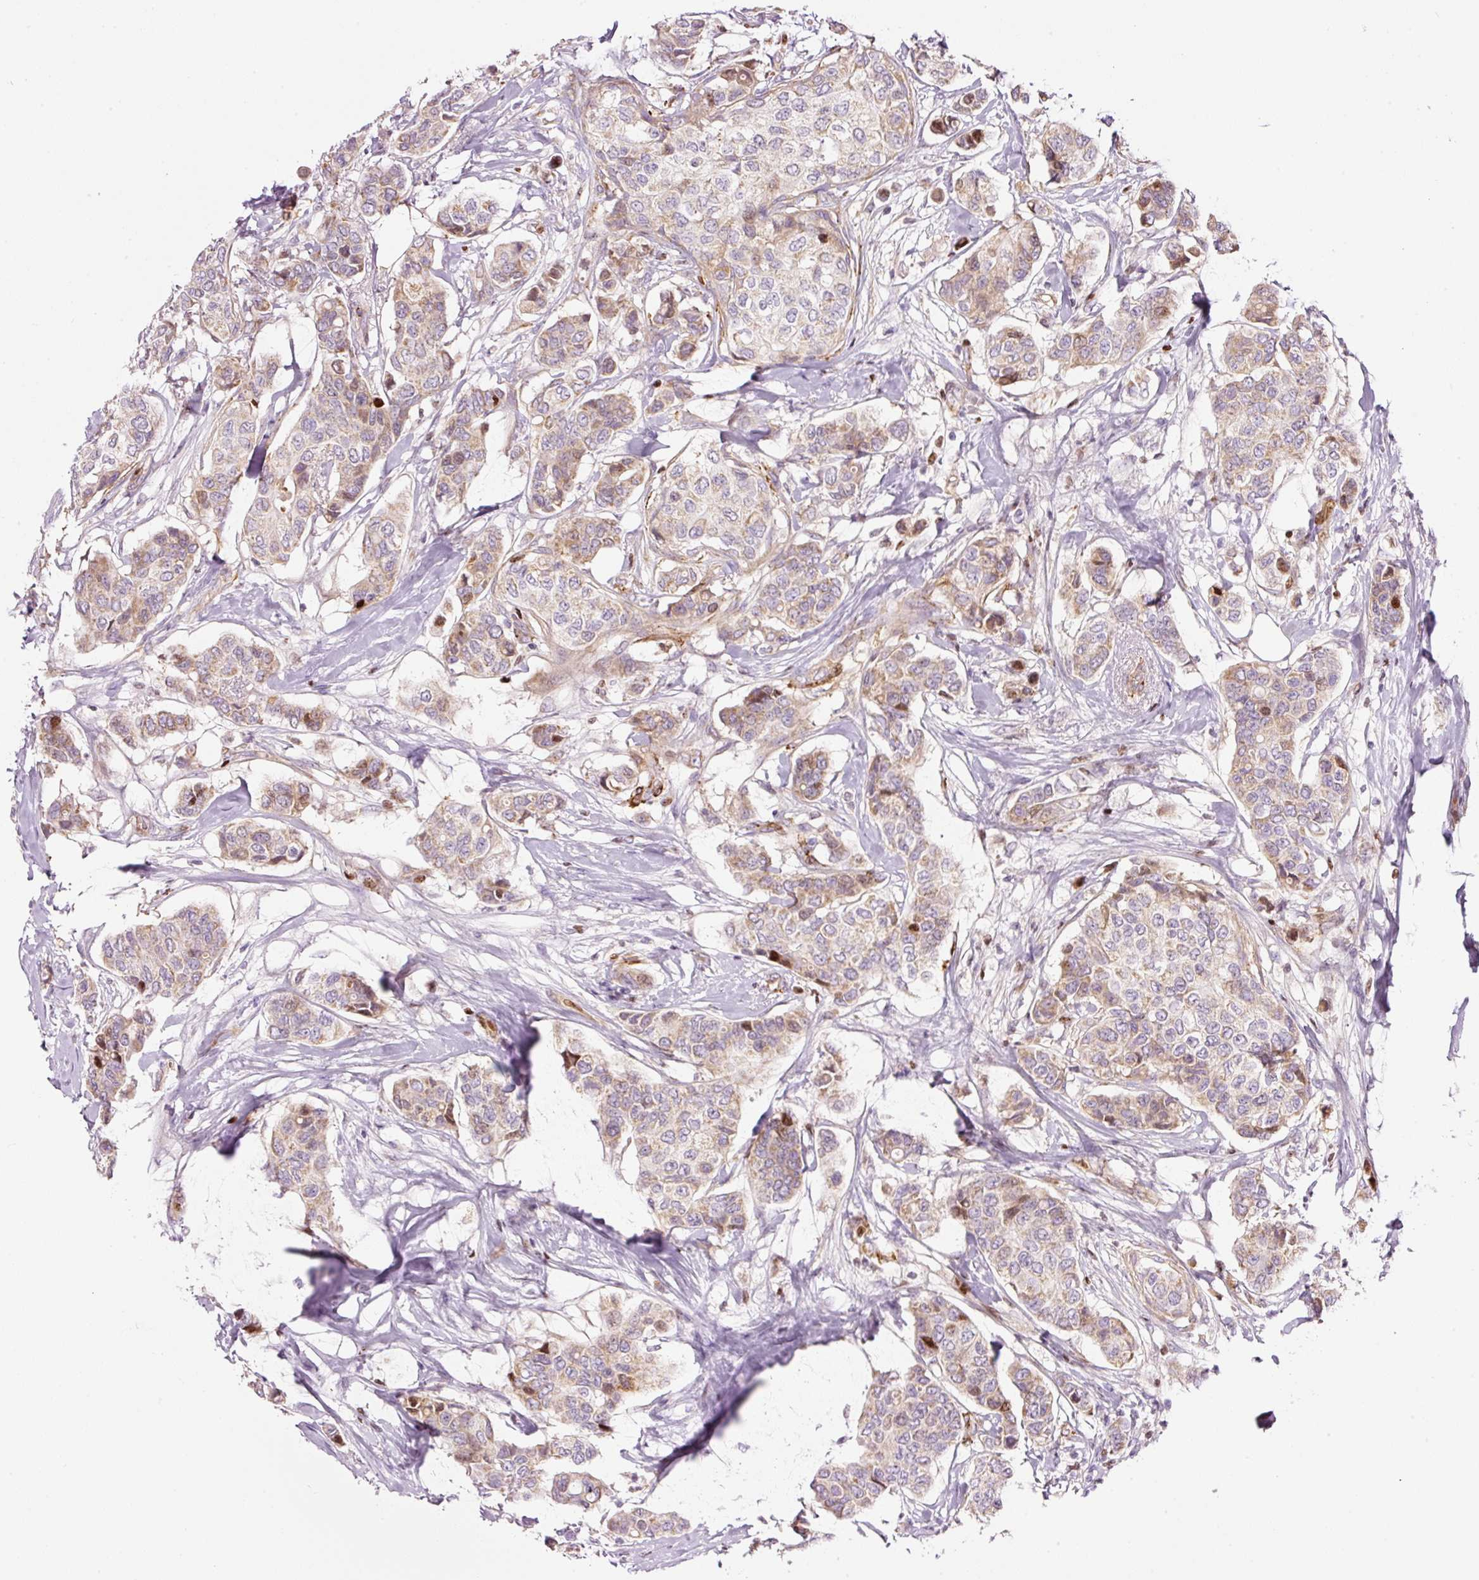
{"staining": {"intensity": "weak", "quantity": "25%-75%", "location": "cytoplasmic/membranous"}, "tissue": "breast cancer", "cell_type": "Tumor cells", "image_type": "cancer", "snomed": [{"axis": "morphology", "description": "Lobular carcinoma"}, {"axis": "topography", "description": "Breast"}], "caption": "The image shows staining of breast lobular carcinoma, revealing weak cytoplasmic/membranous protein positivity (brown color) within tumor cells. (DAB = brown stain, brightfield microscopy at high magnification).", "gene": "TMEM8B", "patient": {"sex": "female", "age": 51}}